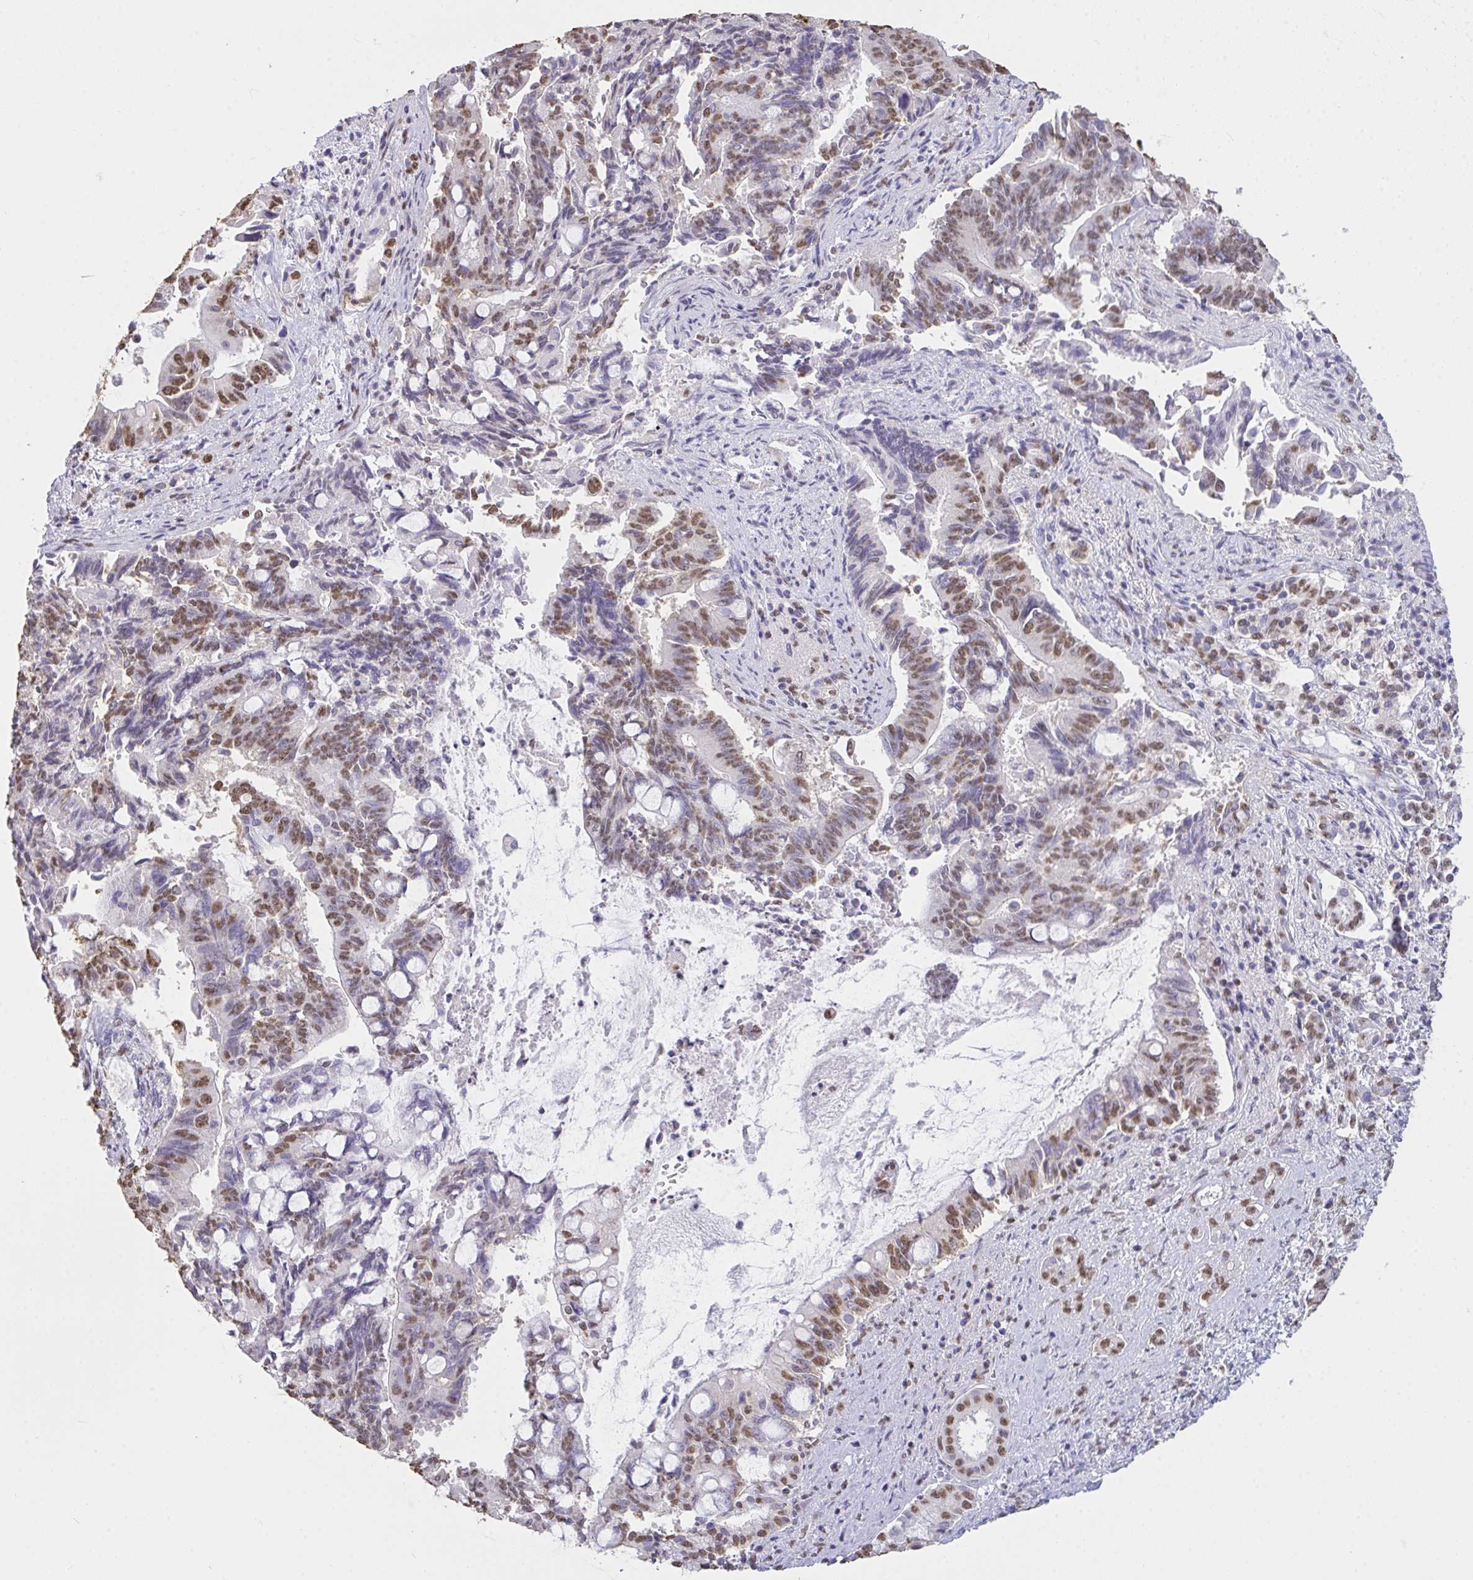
{"staining": {"intensity": "moderate", "quantity": ">75%", "location": "nuclear"}, "tissue": "pancreatic cancer", "cell_type": "Tumor cells", "image_type": "cancer", "snomed": [{"axis": "morphology", "description": "Adenocarcinoma, NOS"}, {"axis": "topography", "description": "Pancreas"}], "caption": "Protein expression analysis of human pancreatic adenocarcinoma reveals moderate nuclear positivity in approximately >75% of tumor cells.", "gene": "SEMA6B", "patient": {"sex": "male", "age": 68}}